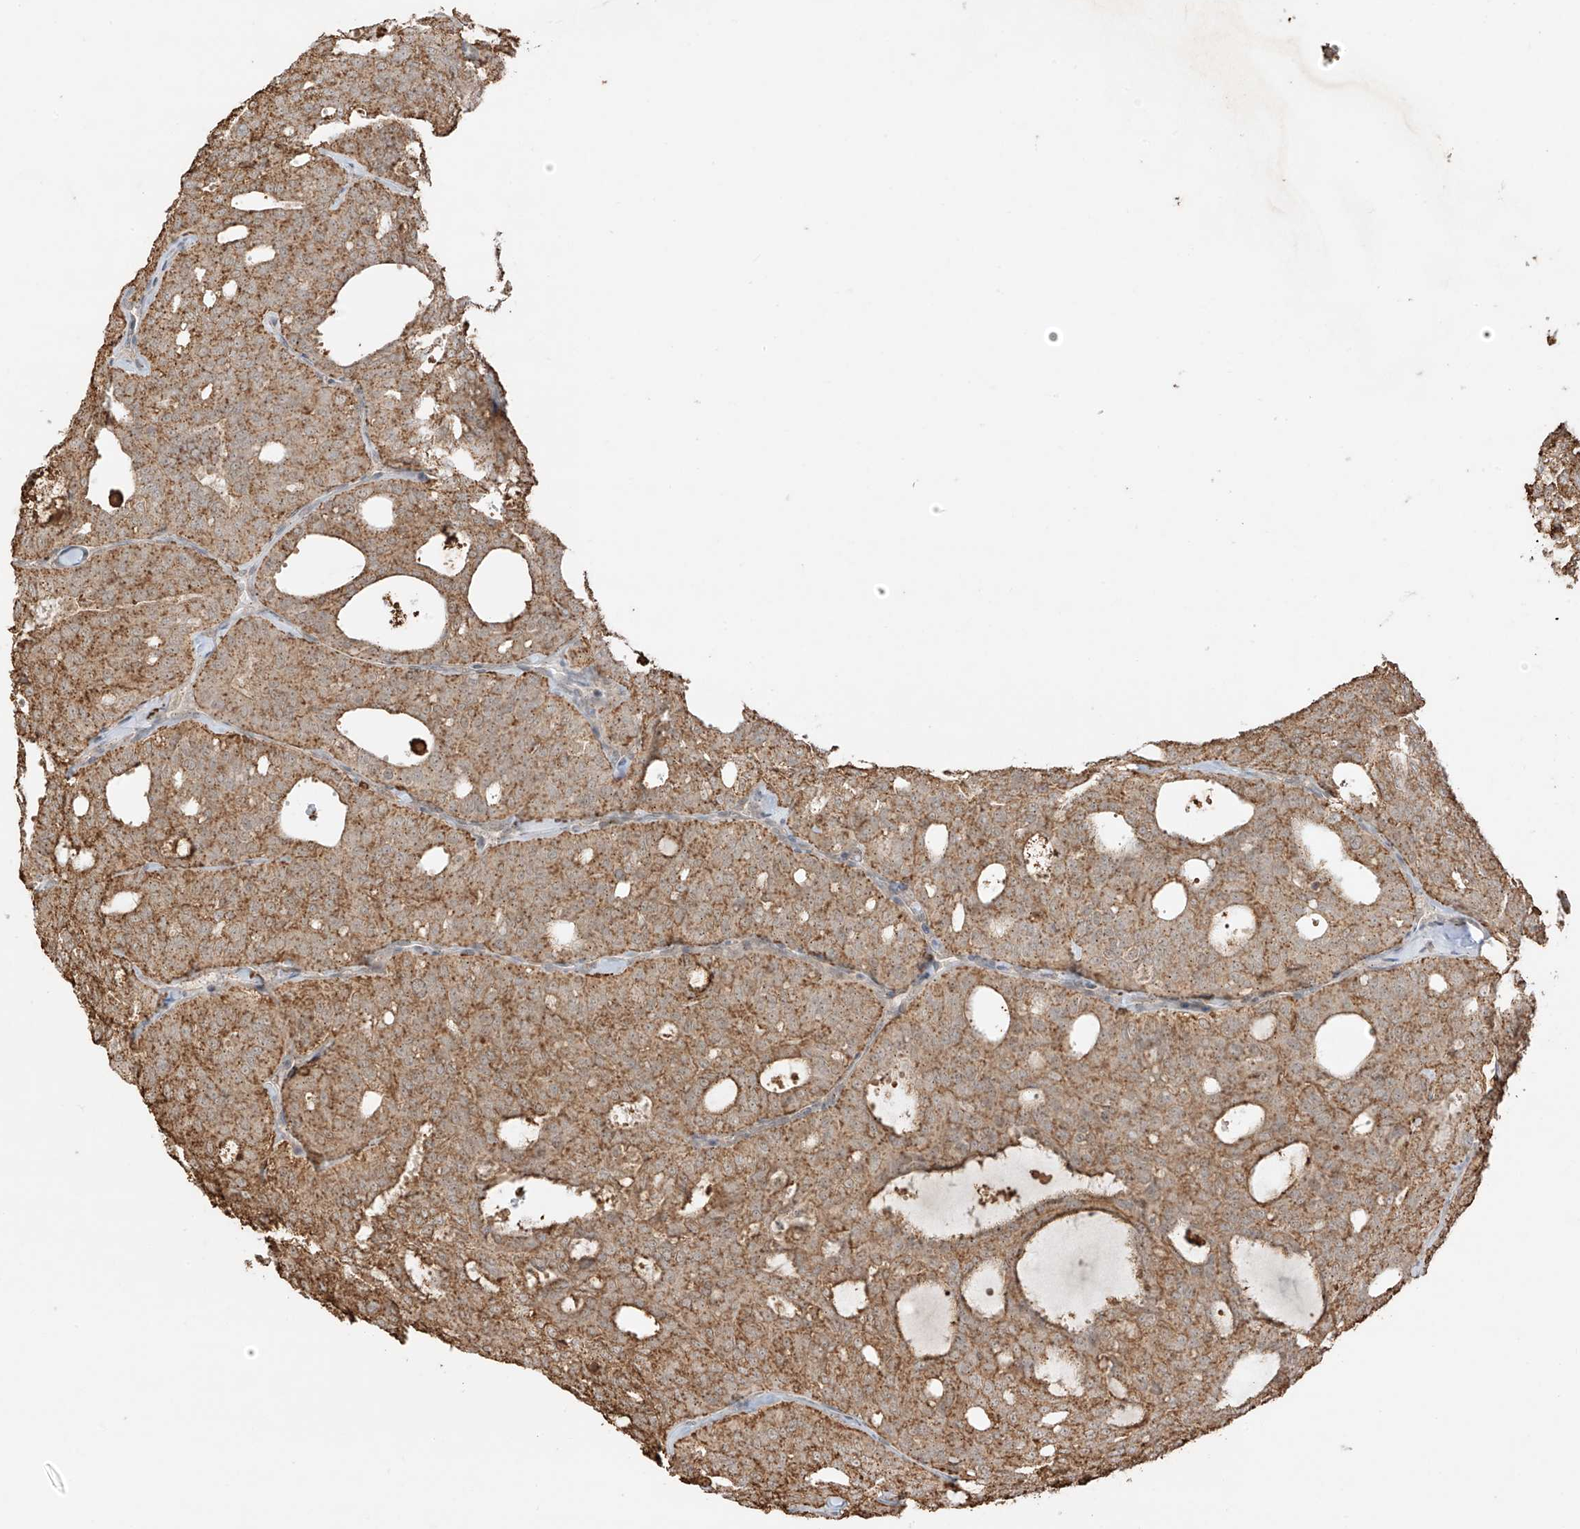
{"staining": {"intensity": "moderate", "quantity": ">75%", "location": "cytoplasmic/membranous"}, "tissue": "thyroid cancer", "cell_type": "Tumor cells", "image_type": "cancer", "snomed": [{"axis": "morphology", "description": "Follicular adenoma carcinoma, NOS"}, {"axis": "topography", "description": "Thyroid gland"}], "caption": "Human thyroid cancer stained for a protein (brown) demonstrates moderate cytoplasmic/membranous positive expression in approximately >75% of tumor cells.", "gene": "N4BP3", "patient": {"sex": "male", "age": 75}}